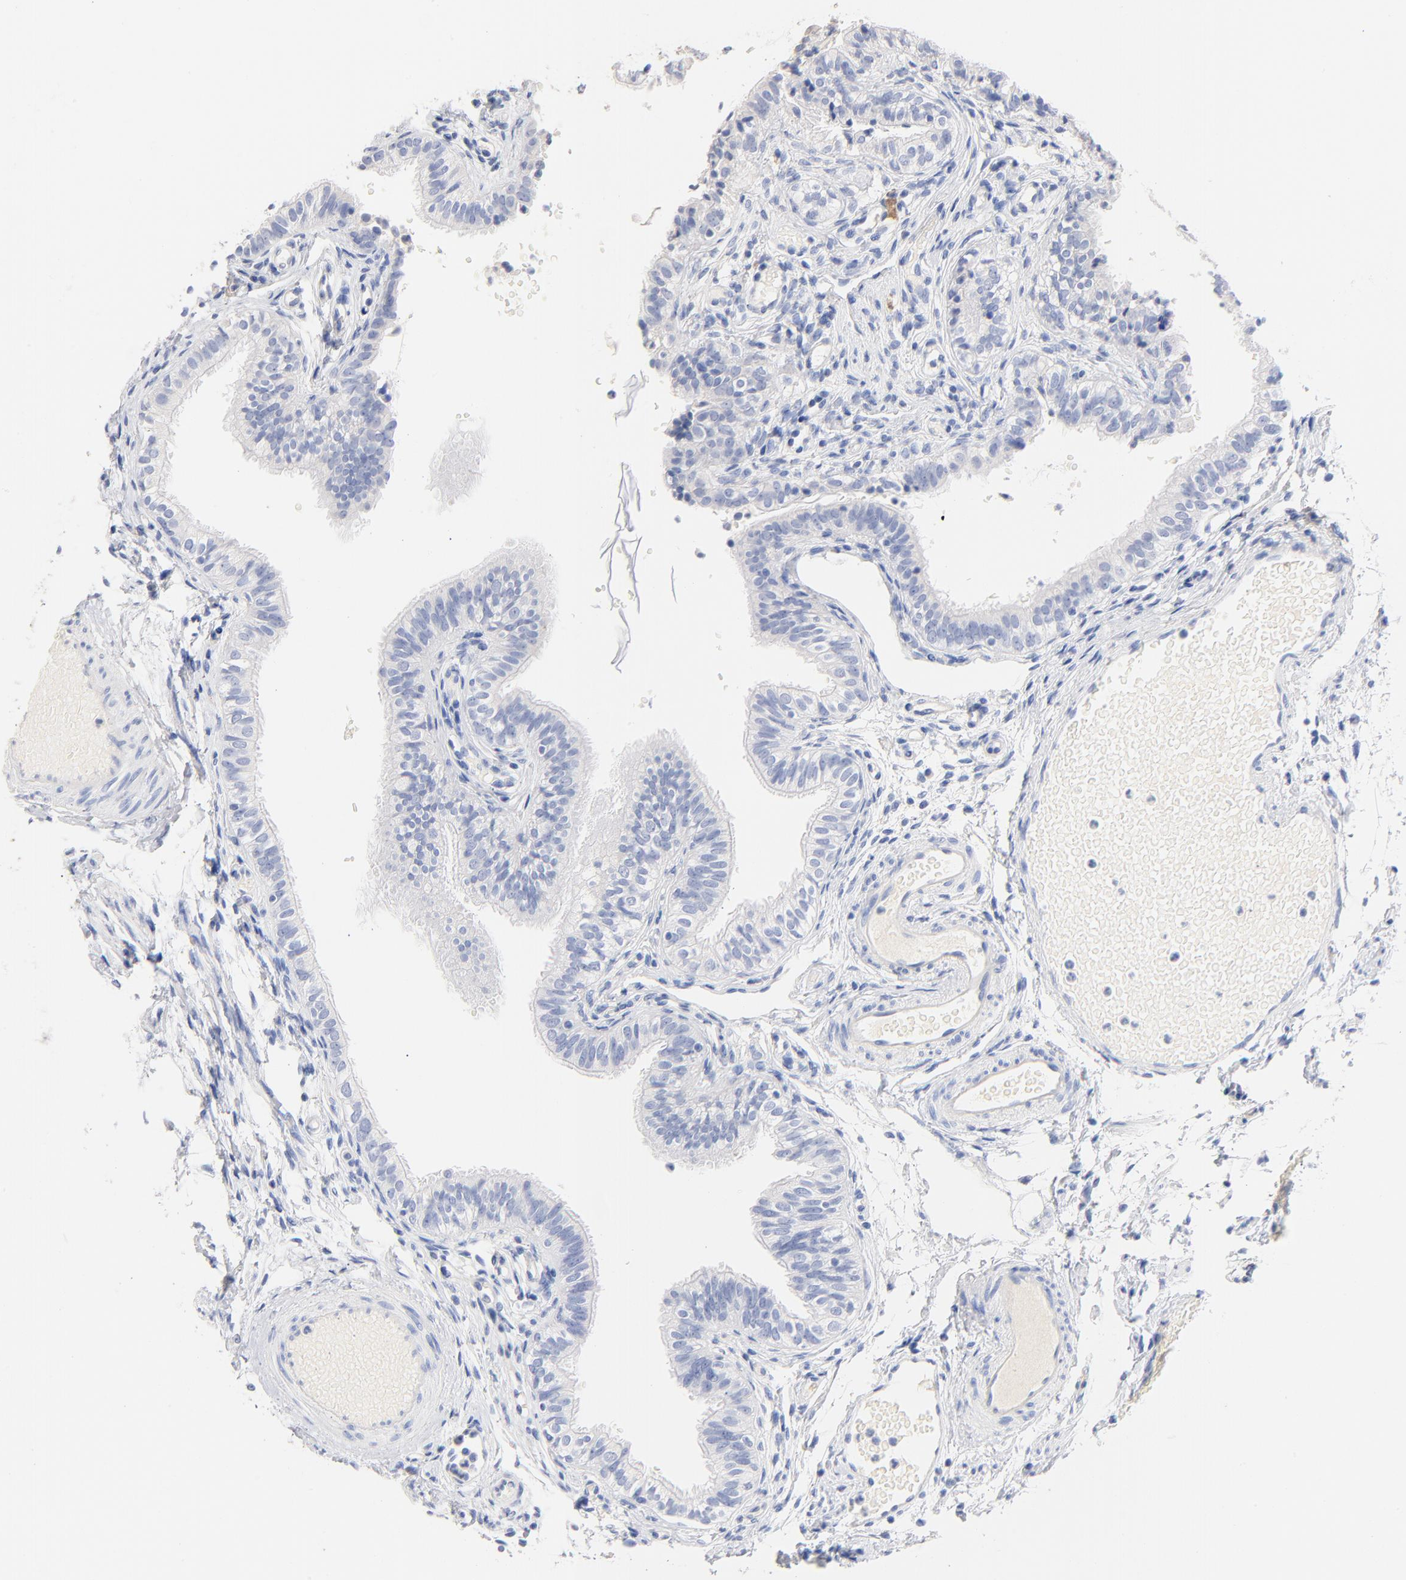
{"staining": {"intensity": "negative", "quantity": "none", "location": "none"}, "tissue": "fallopian tube", "cell_type": "Glandular cells", "image_type": "normal", "snomed": [{"axis": "morphology", "description": "Normal tissue, NOS"}, {"axis": "morphology", "description": "Dermoid, NOS"}, {"axis": "topography", "description": "Fallopian tube"}], "caption": "Glandular cells show no significant expression in benign fallopian tube. (DAB immunohistochemistry visualized using brightfield microscopy, high magnification).", "gene": "CPS1", "patient": {"sex": "female", "age": 33}}